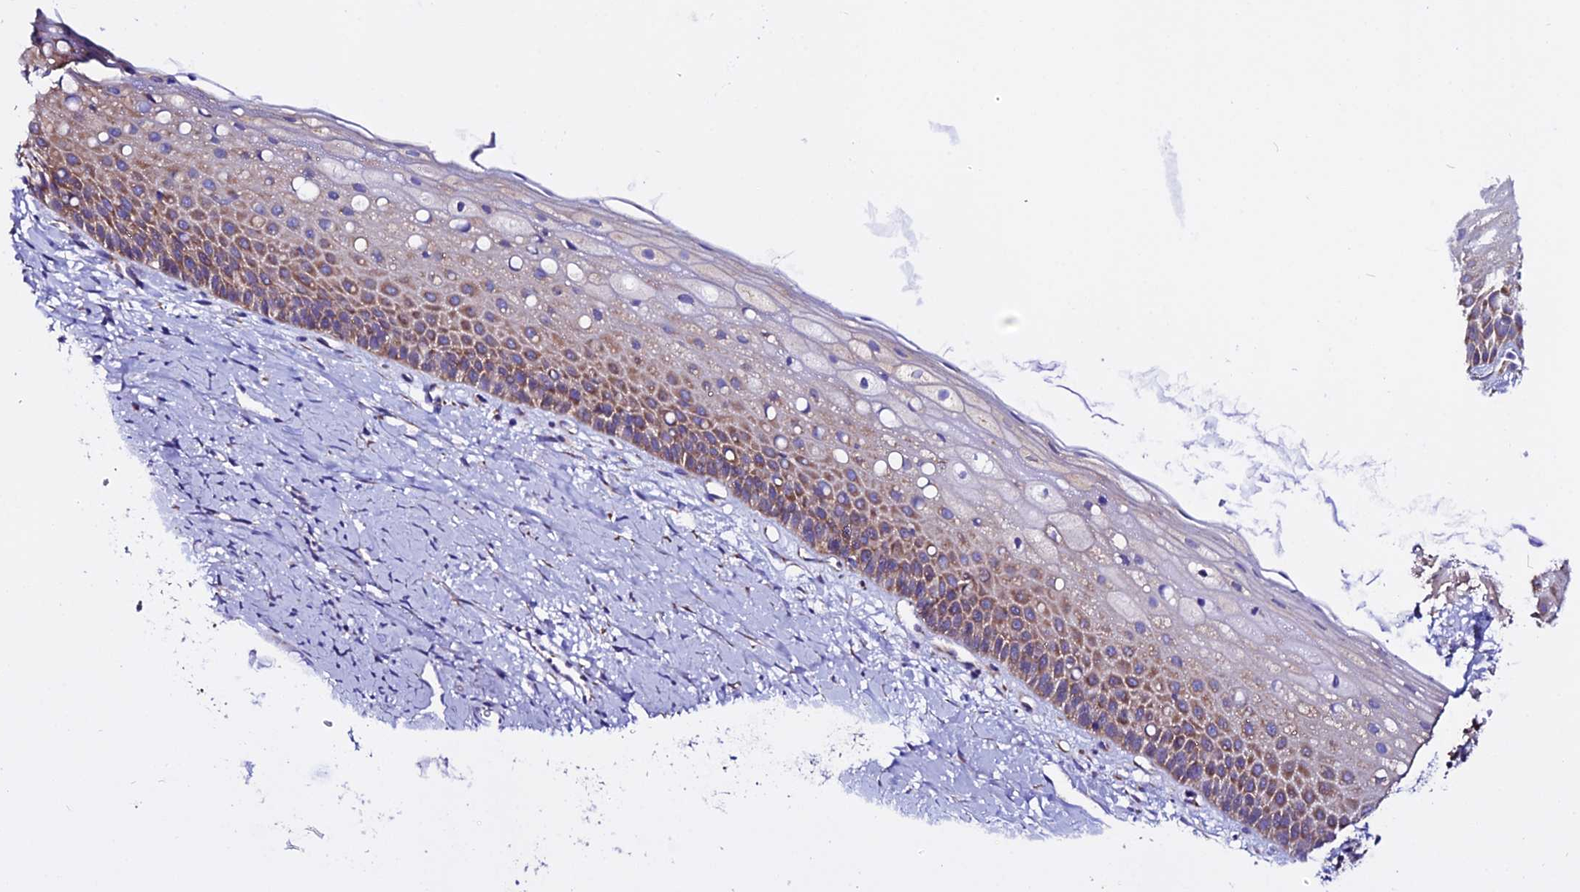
{"staining": {"intensity": "moderate", "quantity": ">75%", "location": "cytoplasmic/membranous"}, "tissue": "cervix", "cell_type": "Glandular cells", "image_type": "normal", "snomed": [{"axis": "morphology", "description": "Normal tissue, NOS"}, {"axis": "topography", "description": "Cervix"}], "caption": "Moderate cytoplasmic/membranous expression for a protein is identified in approximately >75% of glandular cells of normal cervix using immunohistochemistry.", "gene": "EEF1G", "patient": {"sex": "female", "age": 57}}